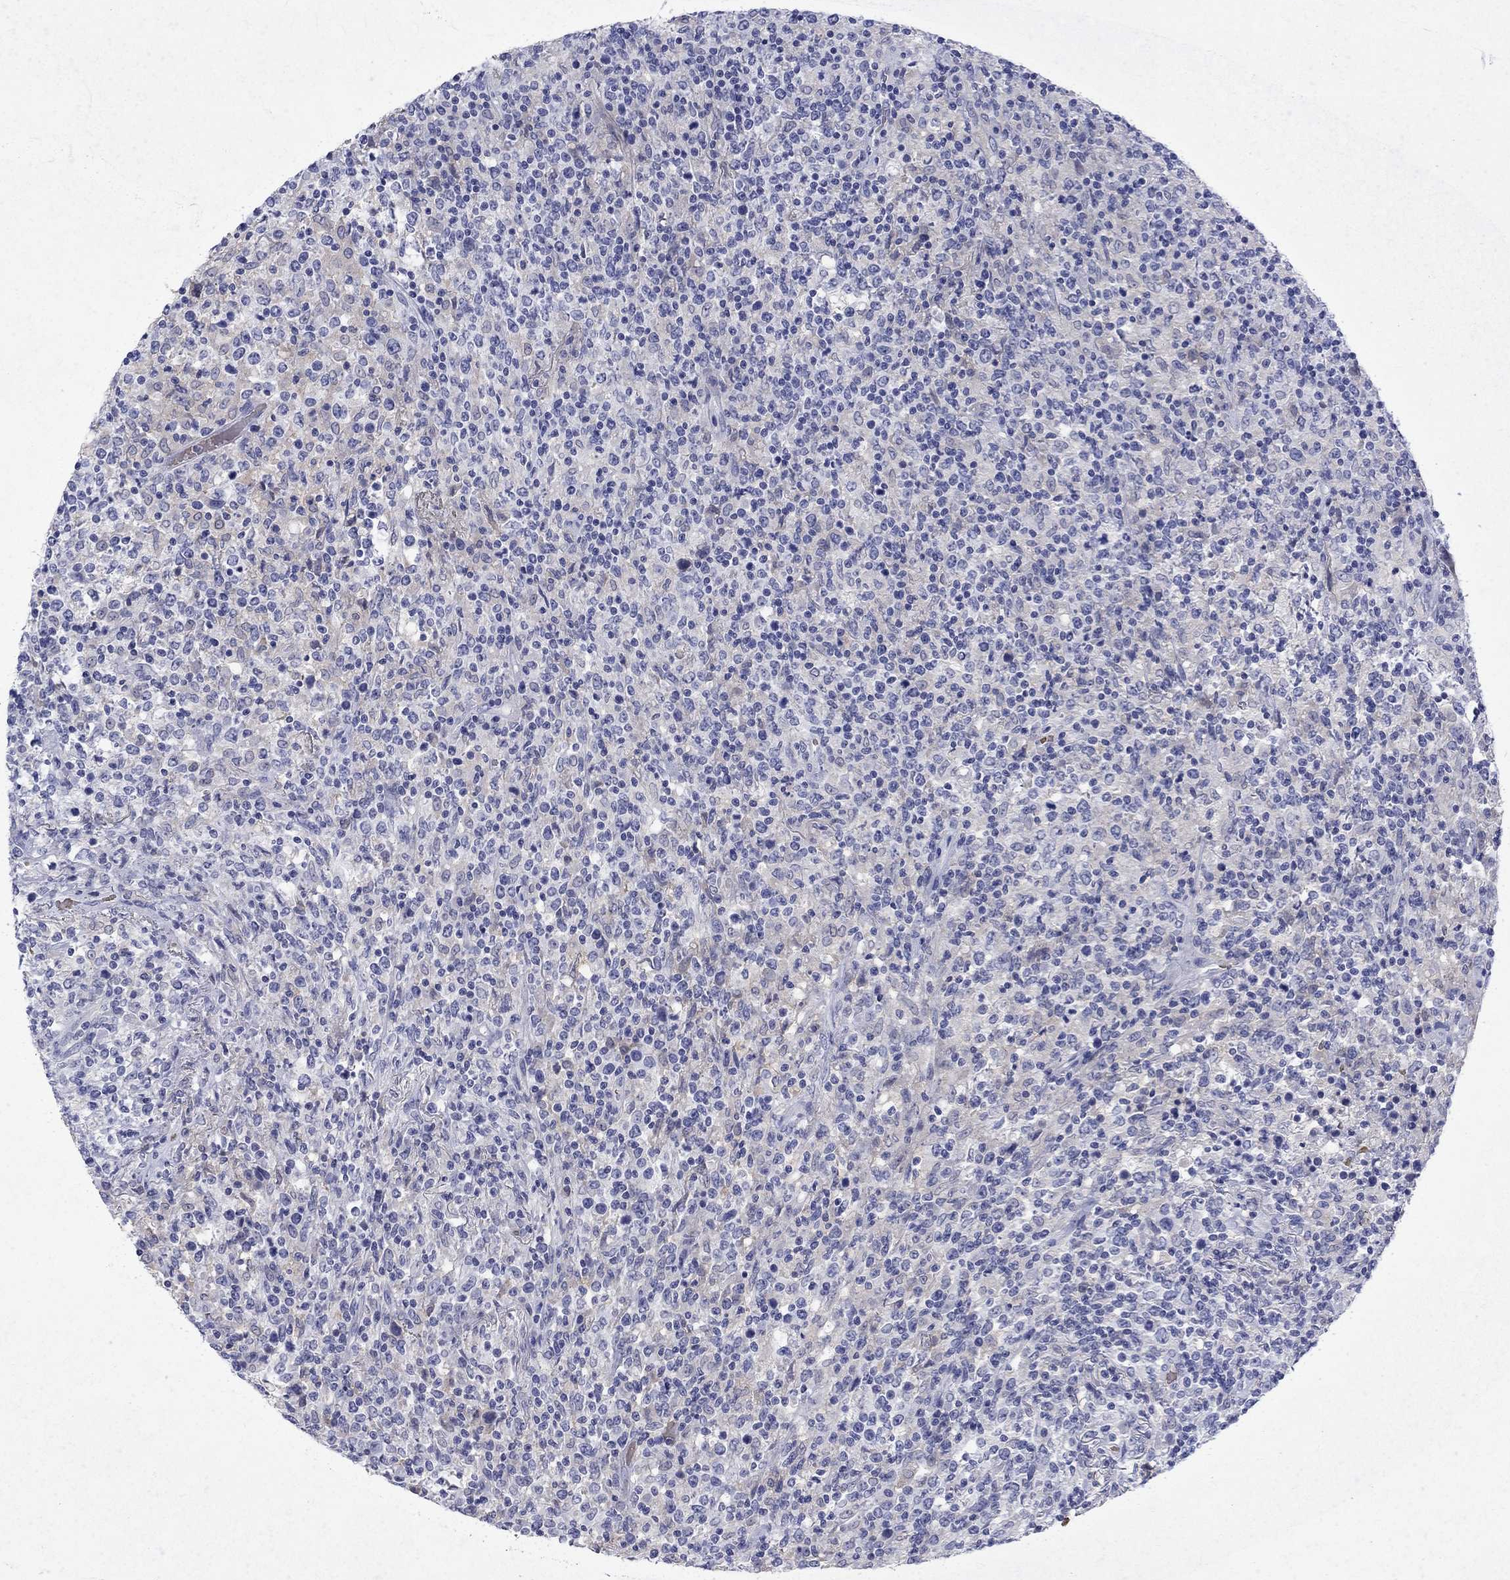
{"staining": {"intensity": "negative", "quantity": "none", "location": "none"}, "tissue": "lymphoma", "cell_type": "Tumor cells", "image_type": "cancer", "snomed": [{"axis": "morphology", "description": "Malignant lymphoma, non-Hodgkin's type, High grade"}, {"axis": "topography", "description": "Lung"}], "caption": "A photomicrograph of lymphoma stained for a protein exhibits no brown staining in tumor cells.", "gene": "ENPP6", "patient": {"sex": "male", "age": 79}}